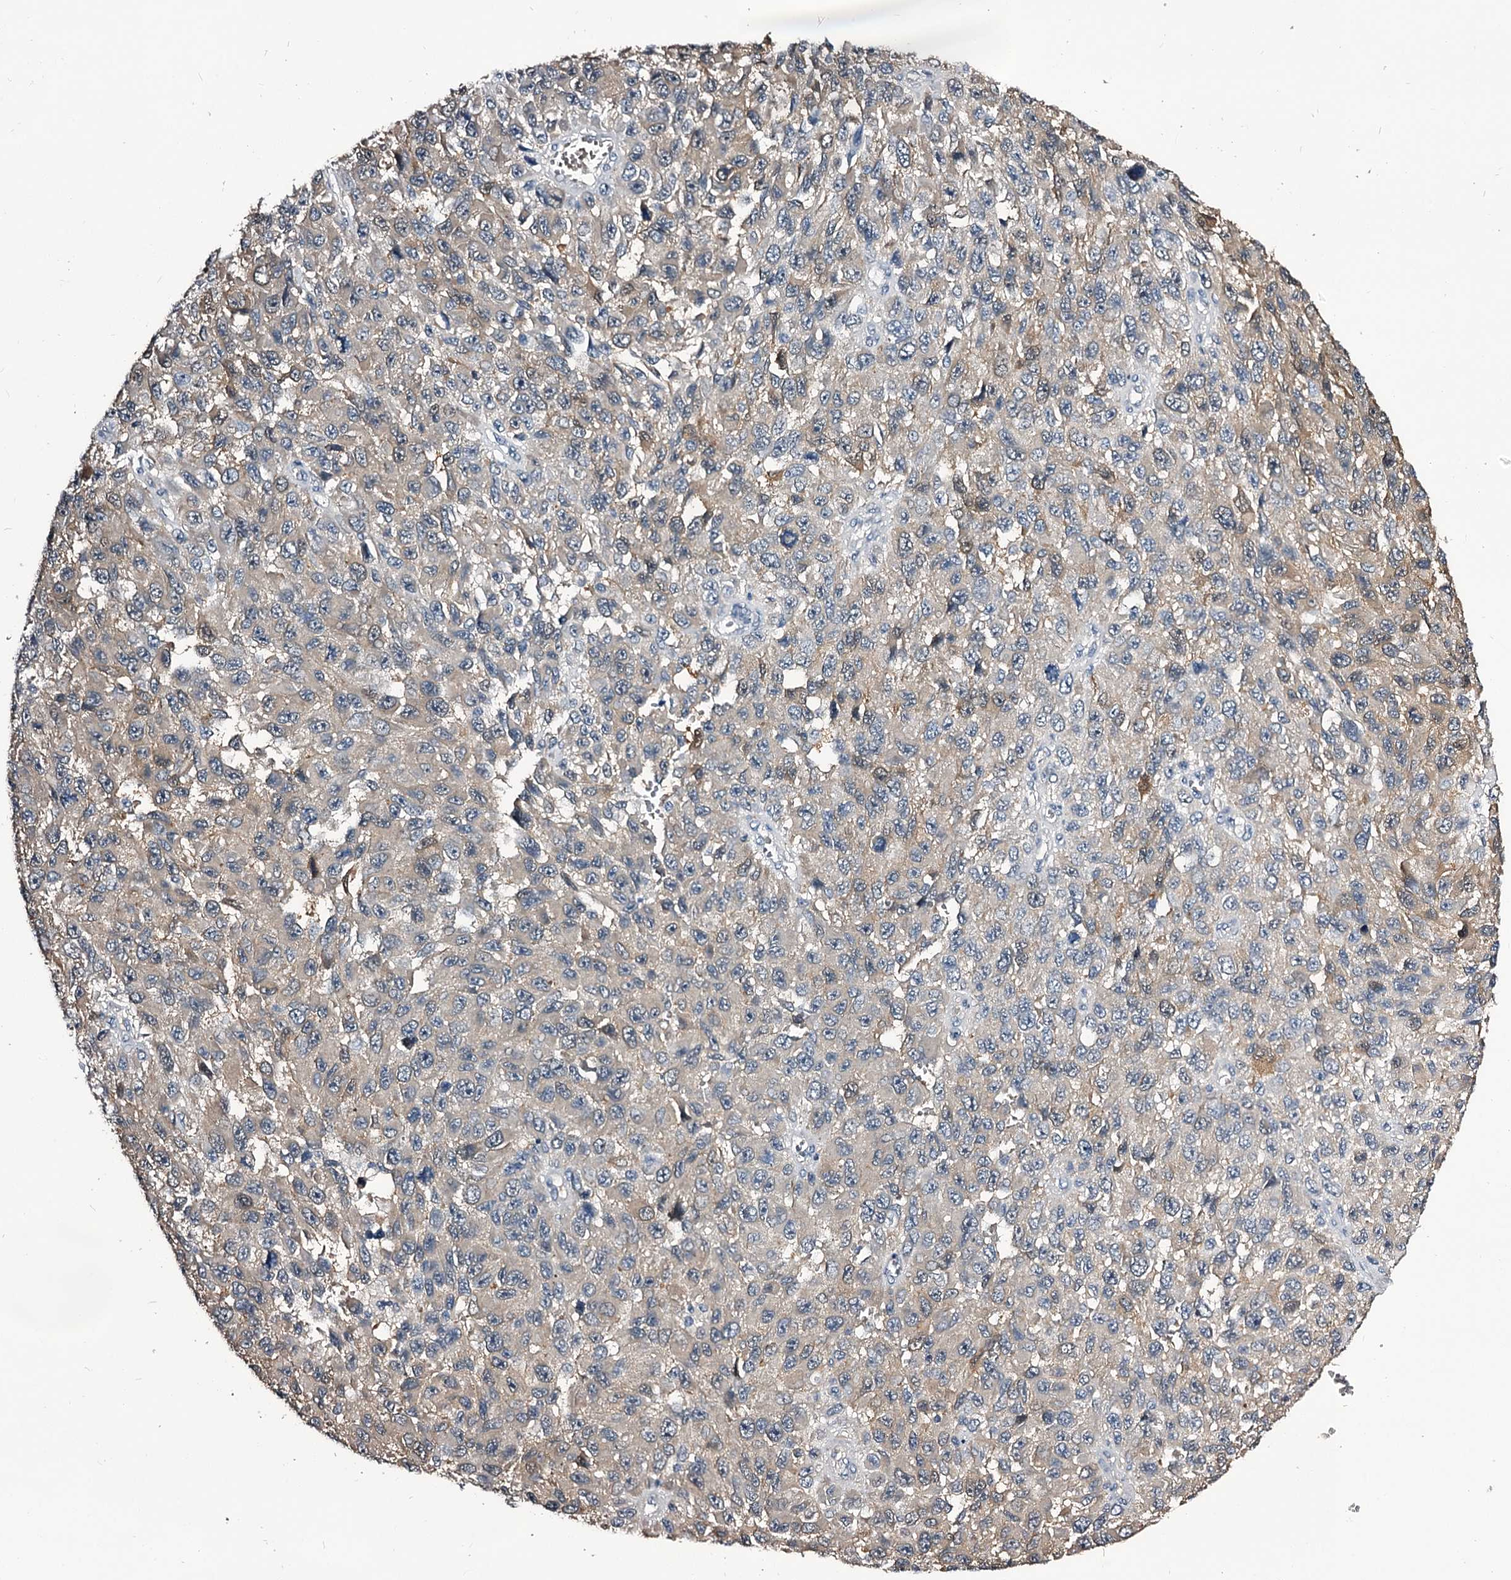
{"staining": {"intensity": "weak", "quantity": "25%-75%", "location": "cytoplasmic/membranous"}, "tissue": "melanoma", "cell_type": "Tumor cells", "image_type": "cancer", "snomed": [{"axis": "morphology", "description": "Normal tissue, NOS"}, {"axis": "morphology", "description": "Malignant melanoma, NOS"}, {"axis": "topography", "description": "Skin"}], "caption": "Protein analysis of melanoma tissue reveals weak cytoplasmic/membranous positivity in approximately 25%-75% of tumor cells.", "gene": "GSTO1", "patient": {"sex": "female", "age": 96}}